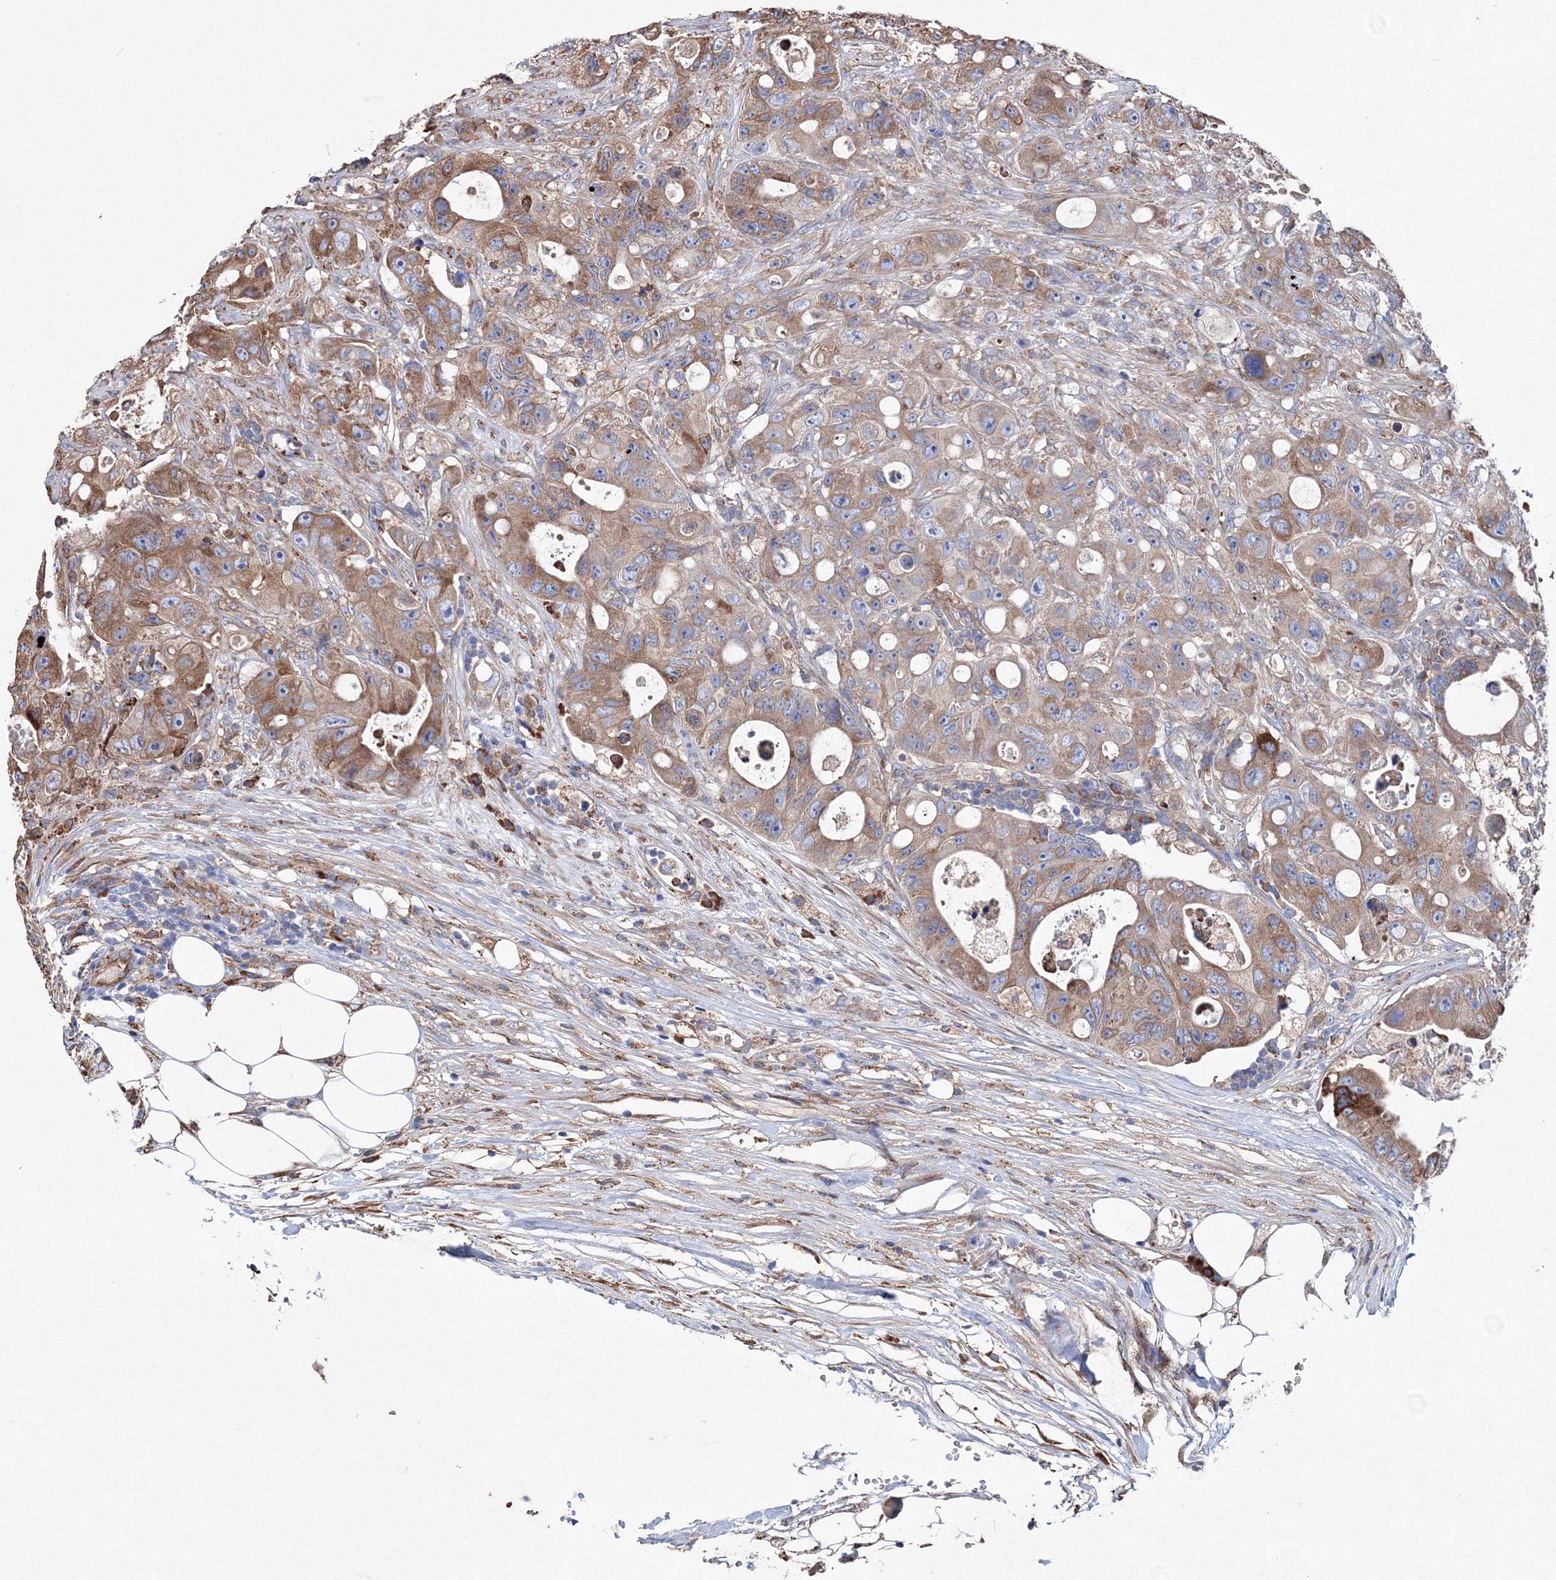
{"staining": {"intensity": "moderate", "quantity": ">75%", "location": "cytoplasmic/membranous"}, "tissue": "colorectal cancer", "cell_type": "Tumor cells", "image_type": "cancer", "snomed": [{"axis": "morphology", "description": "Adenocarcinoma, NOS"}, {"axis": "topography", "description": "Colon"}], "caption": "Protein staining exhibits moderate cytoplasmic/membranous positivity in about >75% of tumor cells in adenocarcinoma (colorectal). Nuclei are stained in blue.", "gene": "VPS8", "patient": {"sex": "female", "age": 46}}